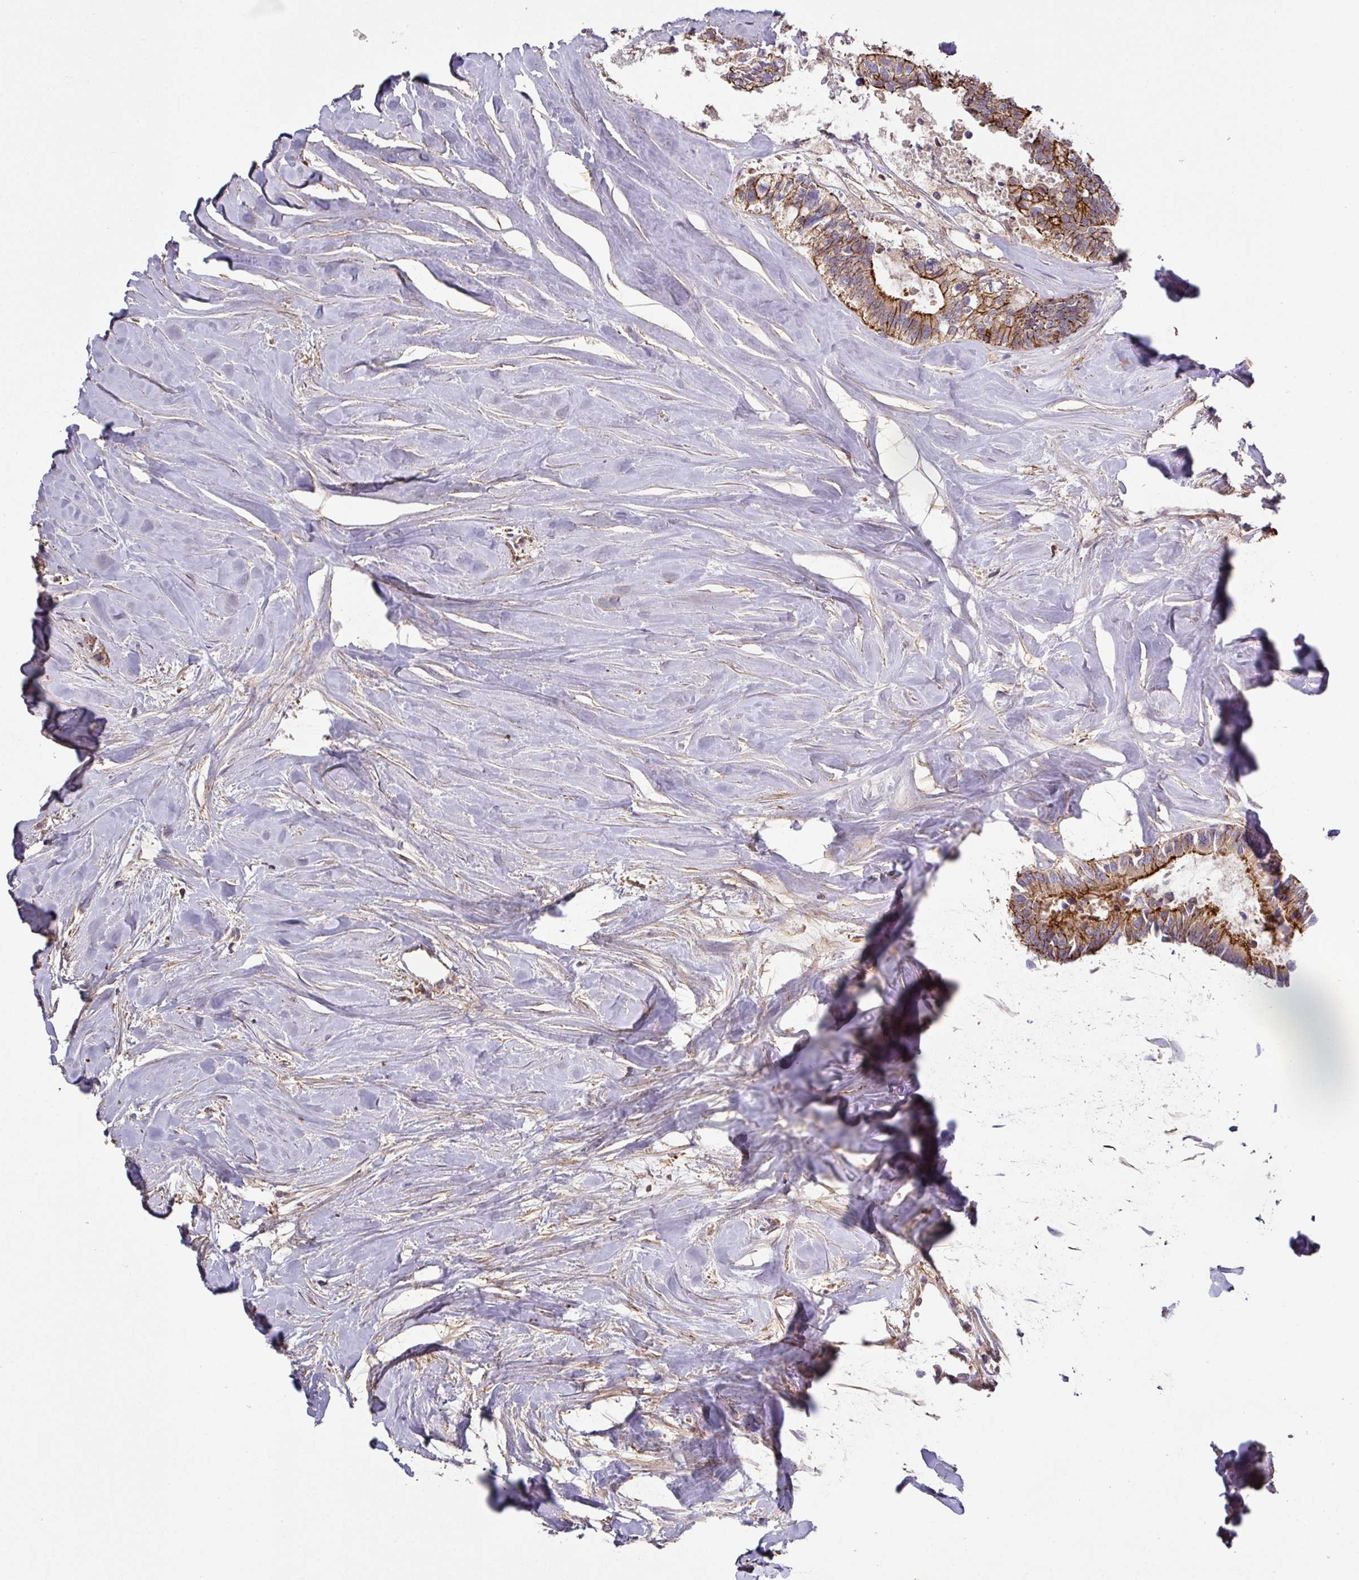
{"staining": {"intensity": "strong", "quantity": "25%-75%", "location": "cytoplasmic/membranous"}, "tissue": "colorectal cancer", "cell_type": "Tumor cells", "image_type": "cancer", "snomed": [{"axis": "morphology", "description": "Adenocarcinoma, NOS"}, {"axis": "topography", "description": "Colon"}, {"axis": "topography", "description": "Rectum"}], "caption": "Colorectal cancer stained with a protein marker reveals strong staining in tumor cells.", "gene": "RIC1", "patient": {"sex": "male", "age": 57}}